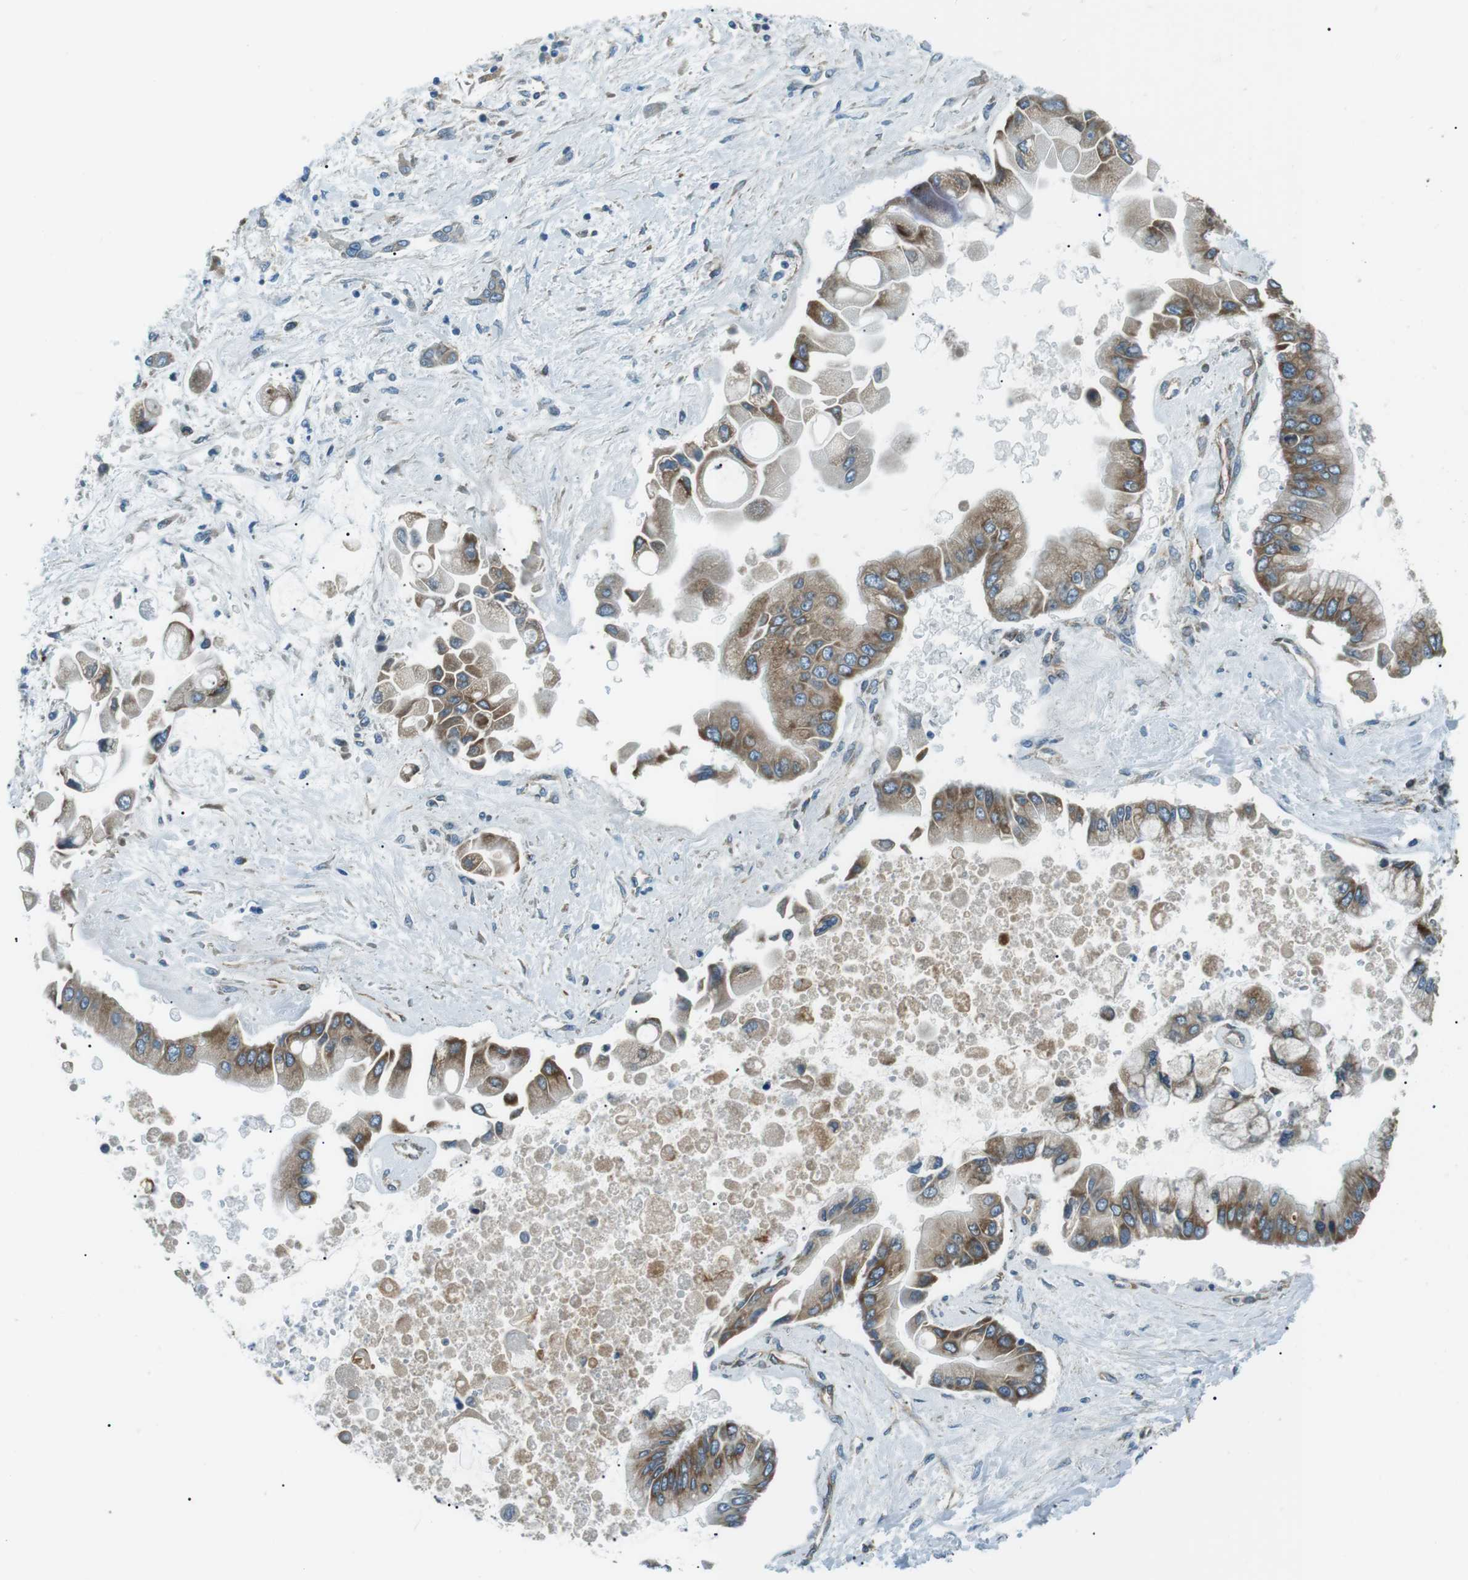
{"staining": {"intensity": "moderate", "quantity": ">75%", "location": "cytoplasmic/membranous"}, "tissue": "liver cancer", "cell_type": "Tumor cells", "image_type": "cancer", "snomed": [{"axis": "morphology", "description": "Cholangiocarcinoma"}, {"axis": "topography", "description": "Liver"}], "caption": "A medium amount of moderate cytoplasmic/membranous positivity is seen in about >75% of tumor cells in cholangiocarcinoma (liver) tissue. (DAB (3,3'-diaminobenzidine) IHC with brightfield microscopy, high magnification).", "gene": "ODR4", "patient": {"sex": "male", "age": 50}}